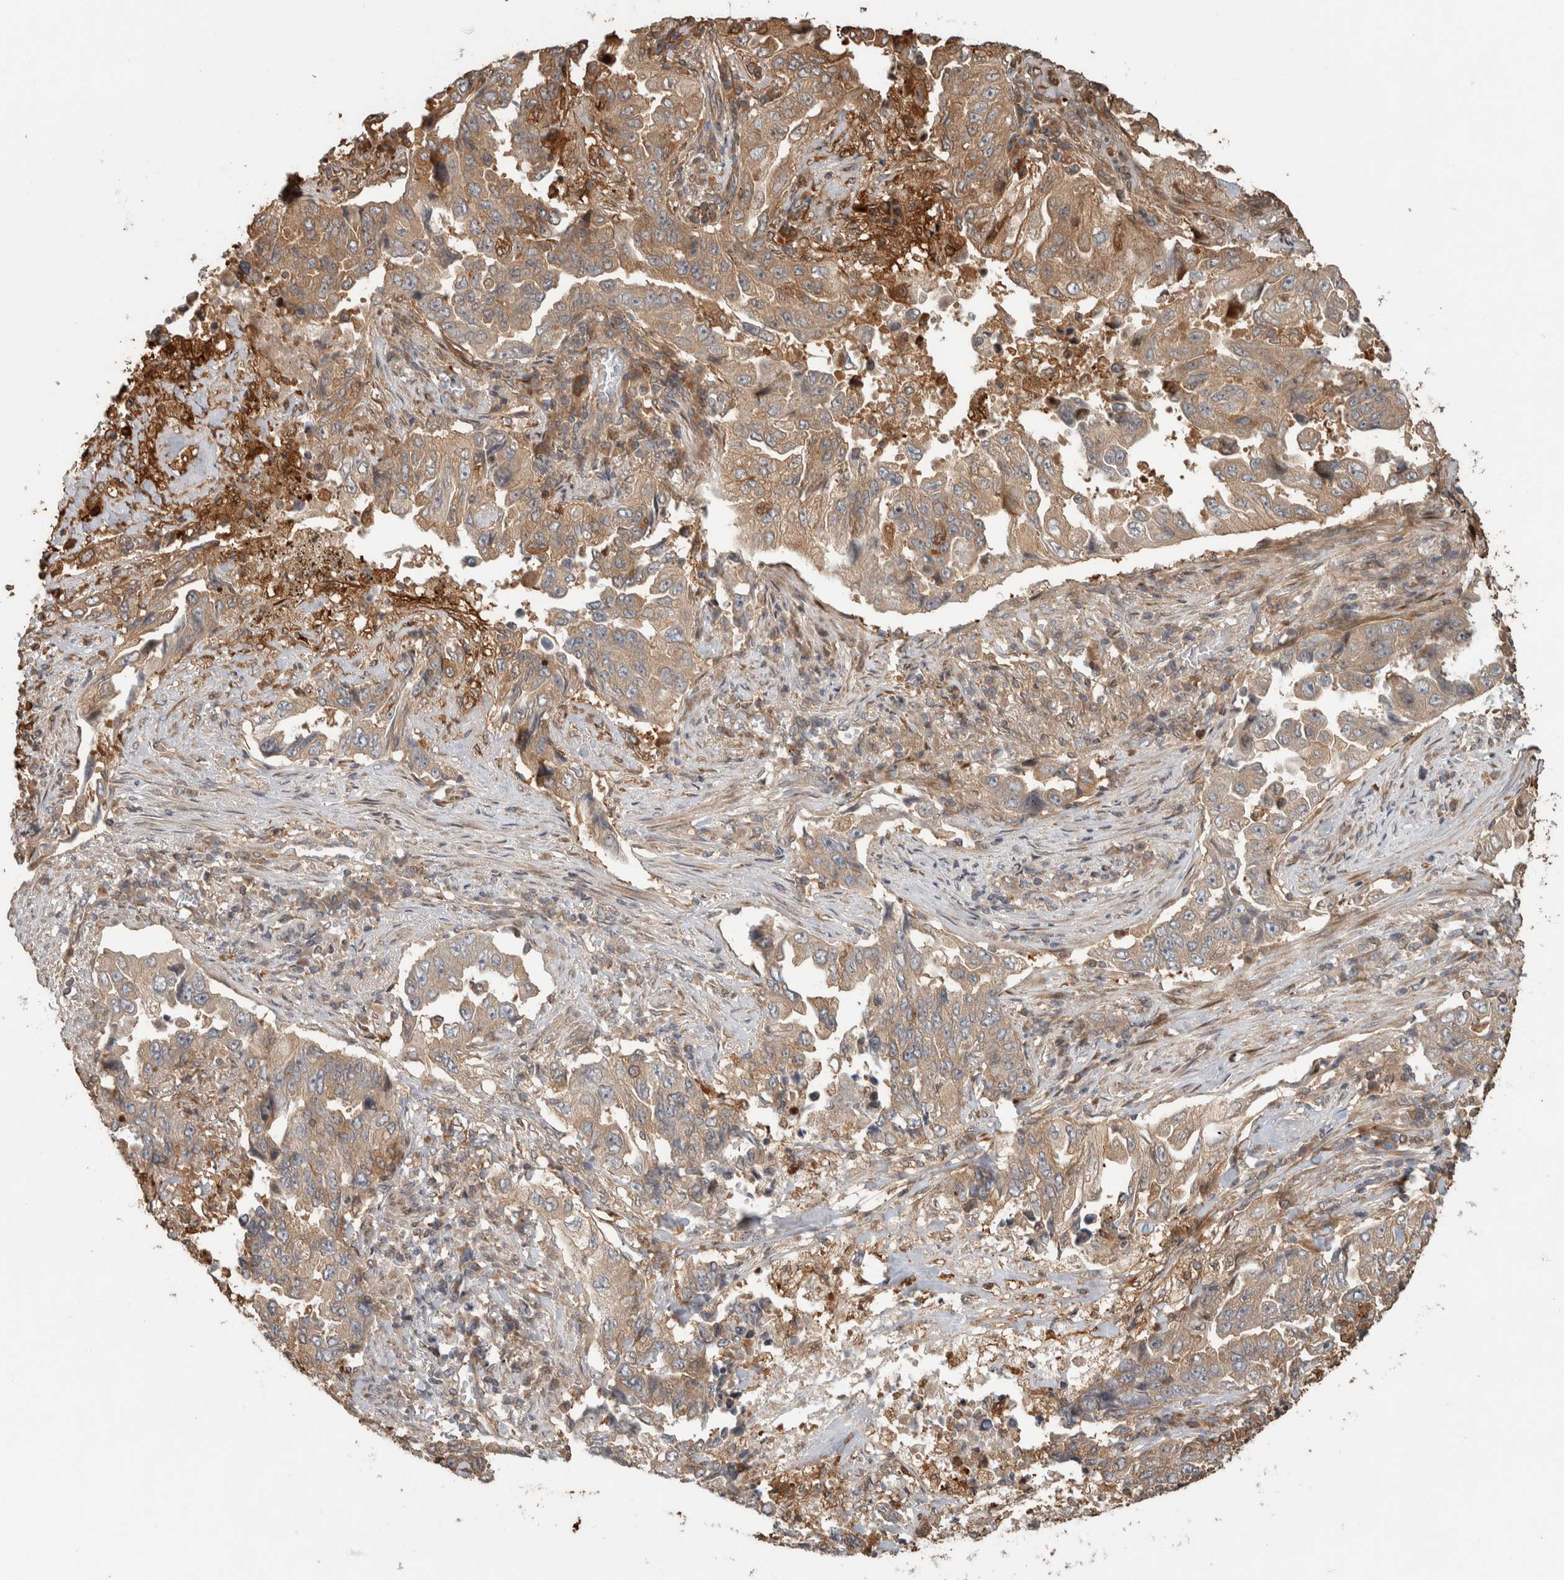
{"staining": {"intensity": "weak", "quantity": ">75%", "location": "cytoplasmic/membranous"}, "tissue": "lung cancer", "cell_type": "Tumor cells", "image_type": "cancer", "snomed": [{"axis": "morphology", "description": "Adenocarcinoma, NOS"}, {"axis": "topography", "description": "Lung"}], "caption": "The image exhibits a brown stain indicating the presence of a protein in the cytoplasmic/membranous of tumor cells in lung cancer (adenocarcinoma).", "gene": "CNTROB", "patient": {"sex": "female", "age": 51}}